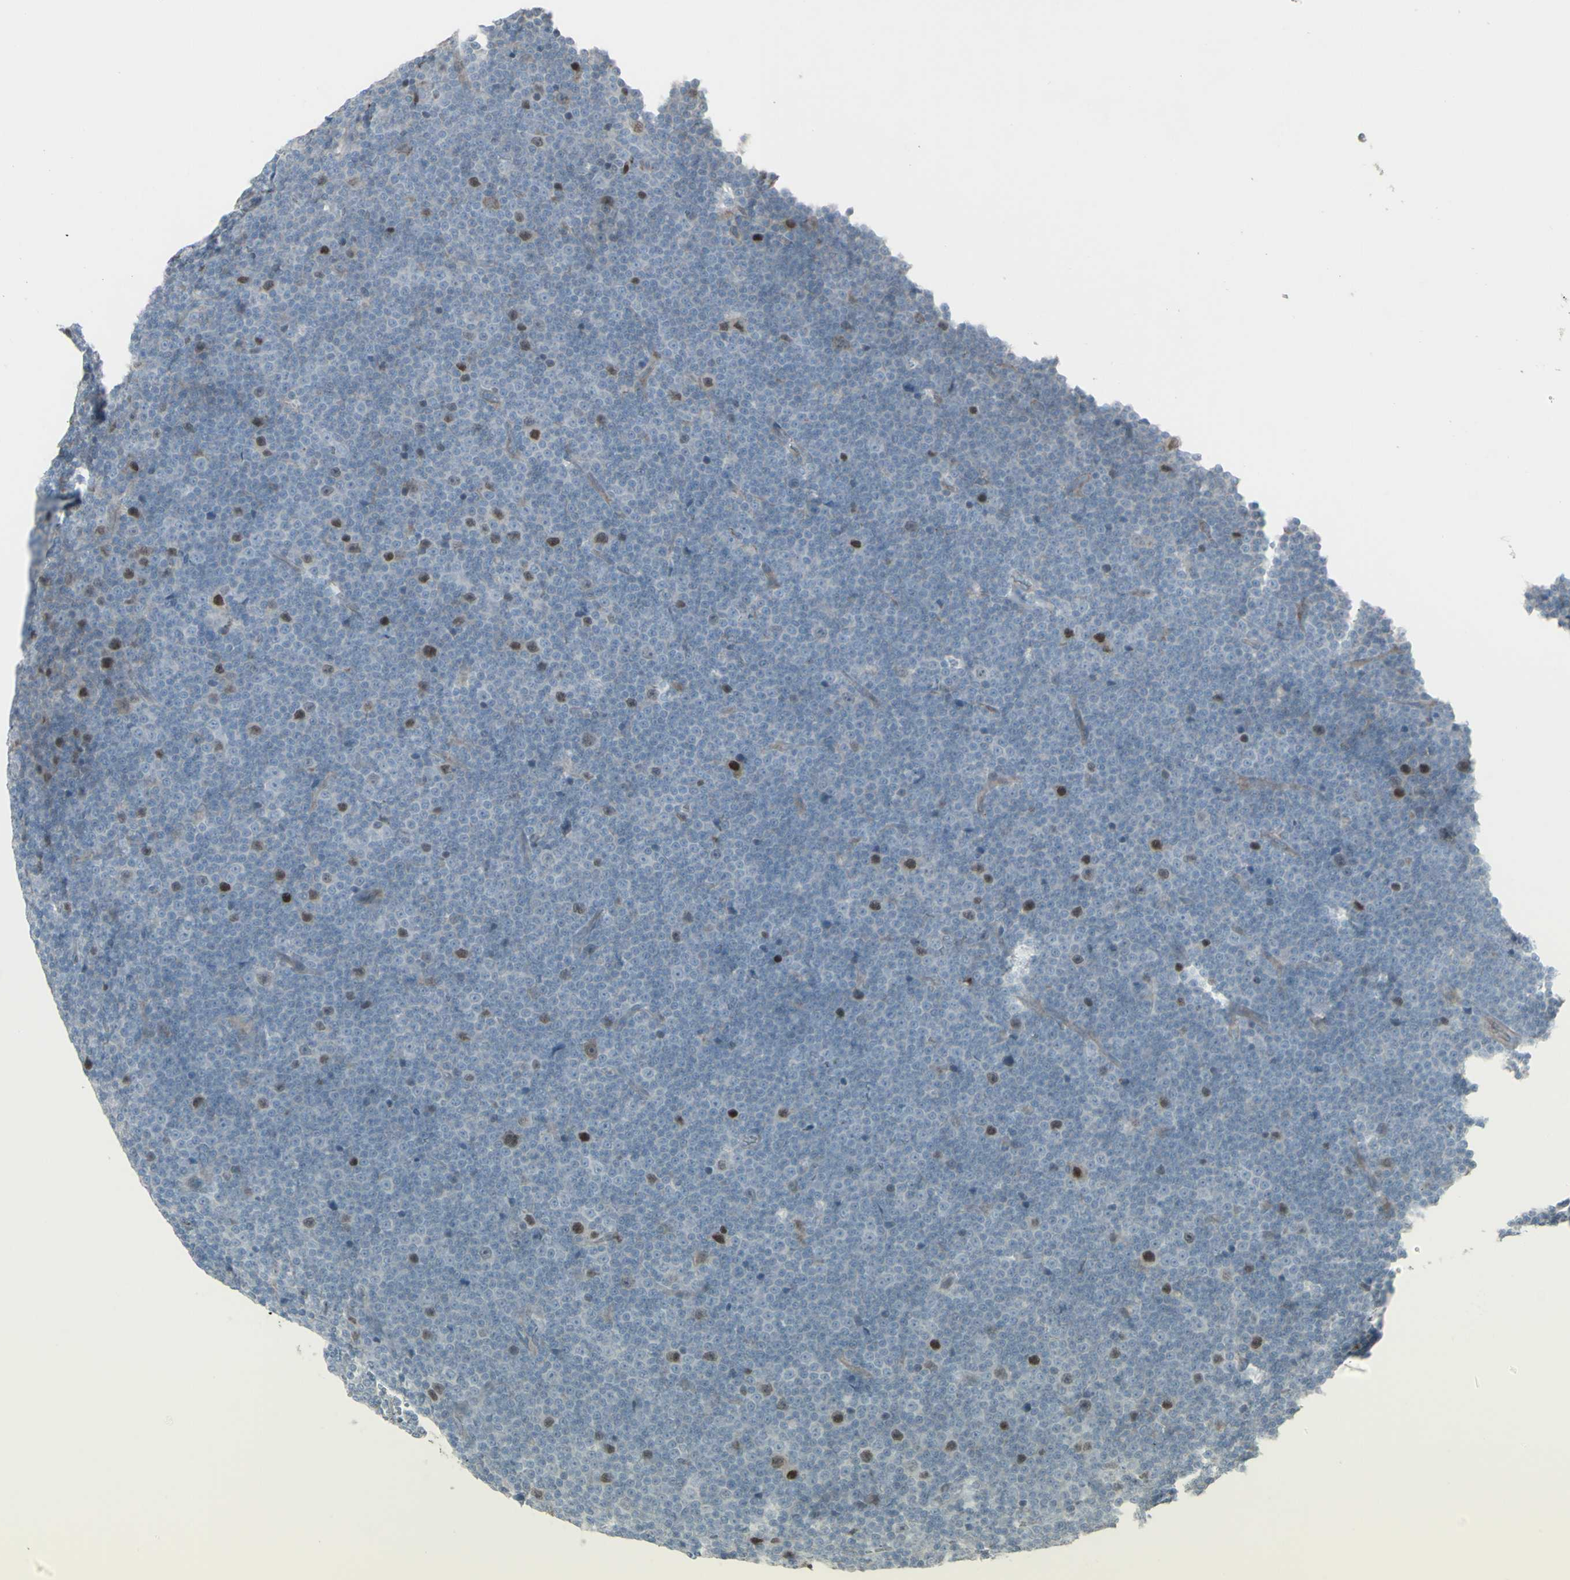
{"staining": {"intensity": "strong", "quantity": "<25%", "location": "nuclear"}, "tissue": "lymphoma", "cell_type": "Tumor cells", "image_type": "cancer", "snomed": [{"axis": "morphology", "description": "Malignant lymphoma, non-Hodgkin's type, Low grade"}, {"axis": "topography", "description": "Lymph node"}], "caption": "Lymphoma tissue shows strong nuclear staining in approximately <25% of tumor cells, visualized by immunohistochemistry. The staining is performed using DAB brown chromogen to label protein expression. The nuclei are counter-stained blue using hematoxylin.", "gene": "GMNN", "patient": {"sex": "female", "age": 67}}